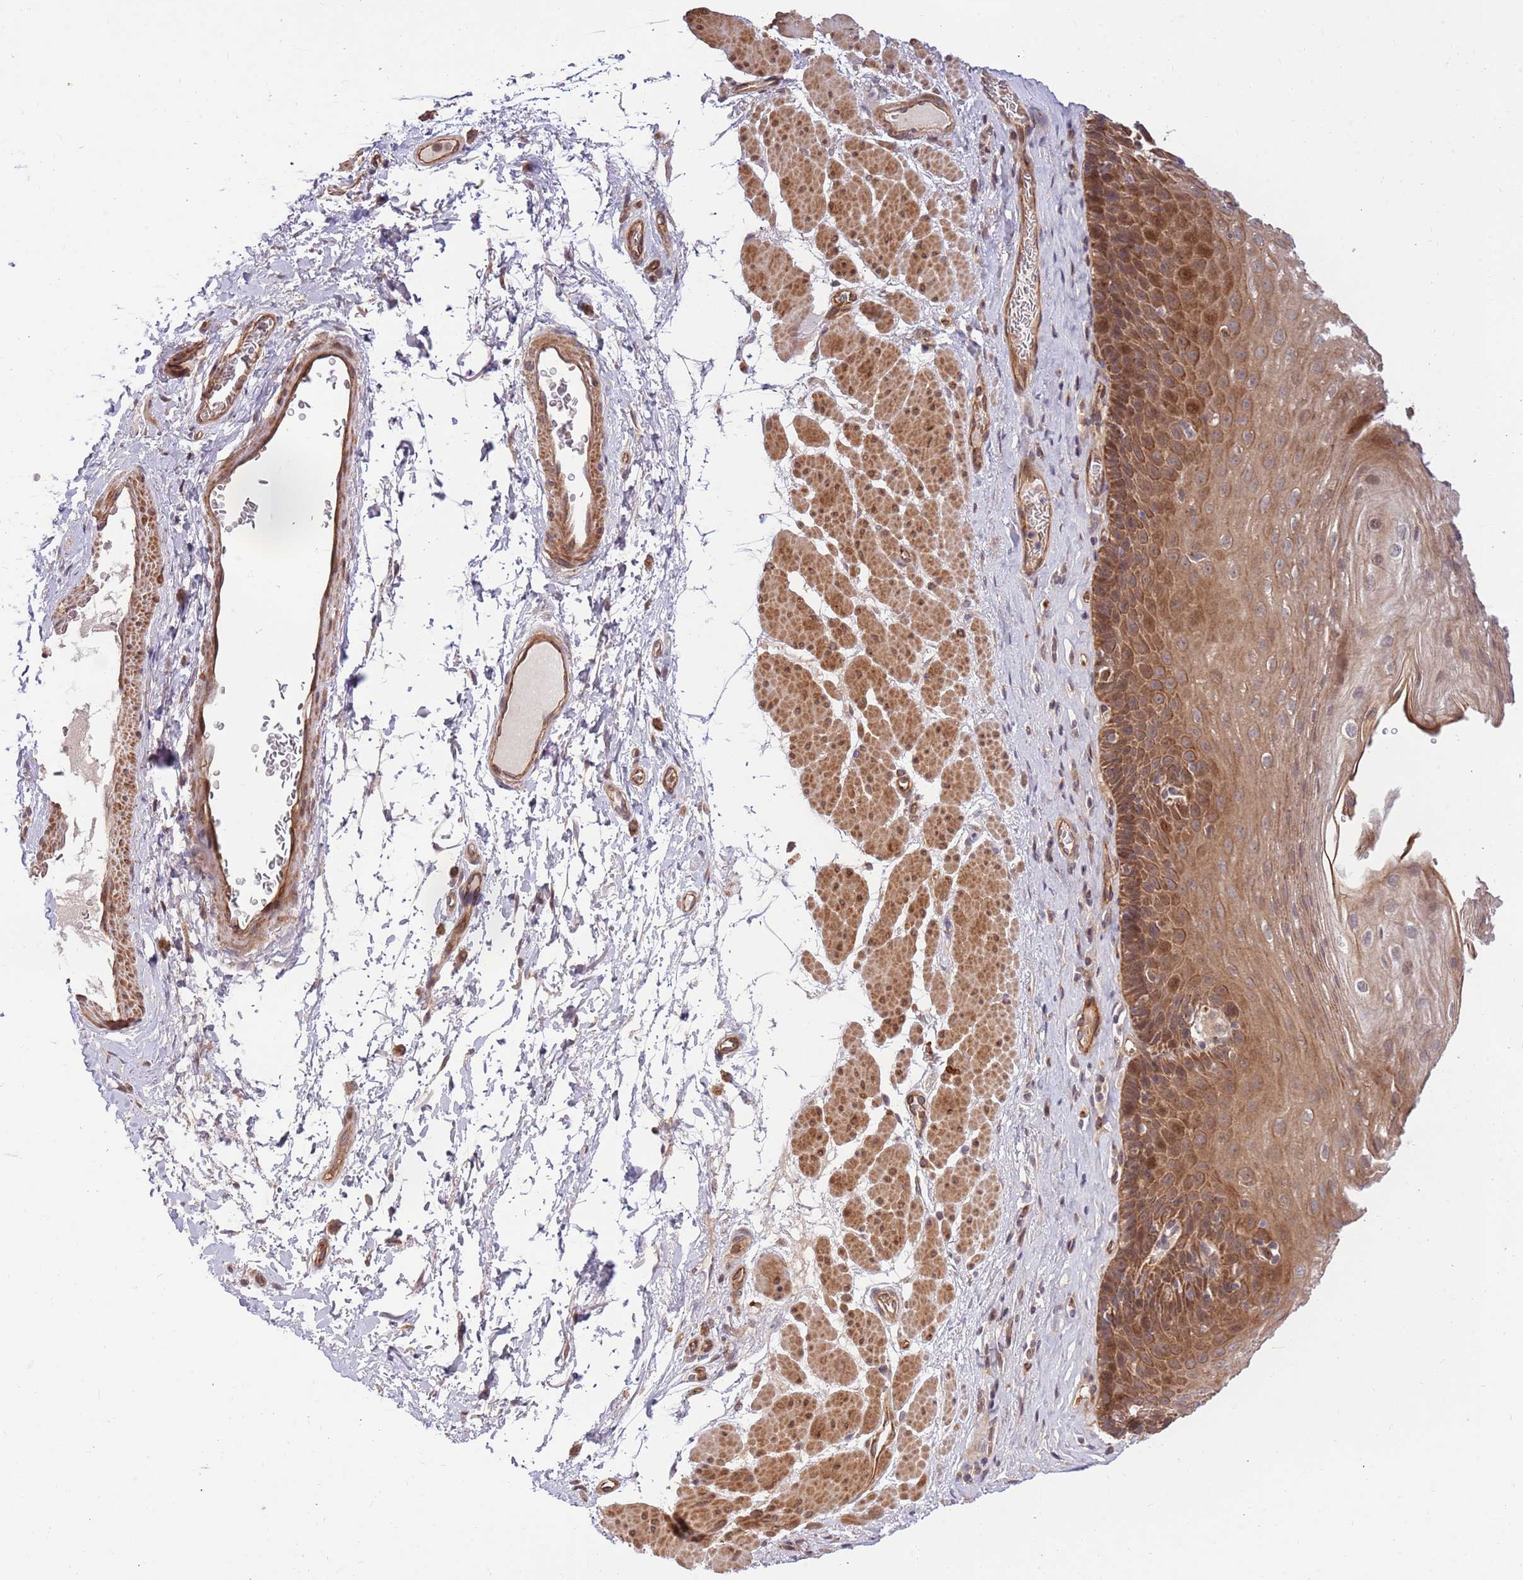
{"staining": {"intensity": "moderate", "quantity": ">75%", "location": "cytoplasmic/membranous"}, "tissue": "esophagus", "cell_type": "Squamous epithelial cells", "image_type": "normal", "snomed": [{"axis": "morphology", "description": "Normal tissue, NOS"}, {"axis": "topography", "description": "Esophagus"}], "caption": "Brown immunohistochemical staining in unremarkable human esophagus exhibits moderate cytoplasmic/membranous positivity in about >75% of squamous epithelial cells. (DAB = brown stain, brightfield microscopy at high magnification).", "gene": "HAUS3", "patient": {"sex": "female", "age": 66}}